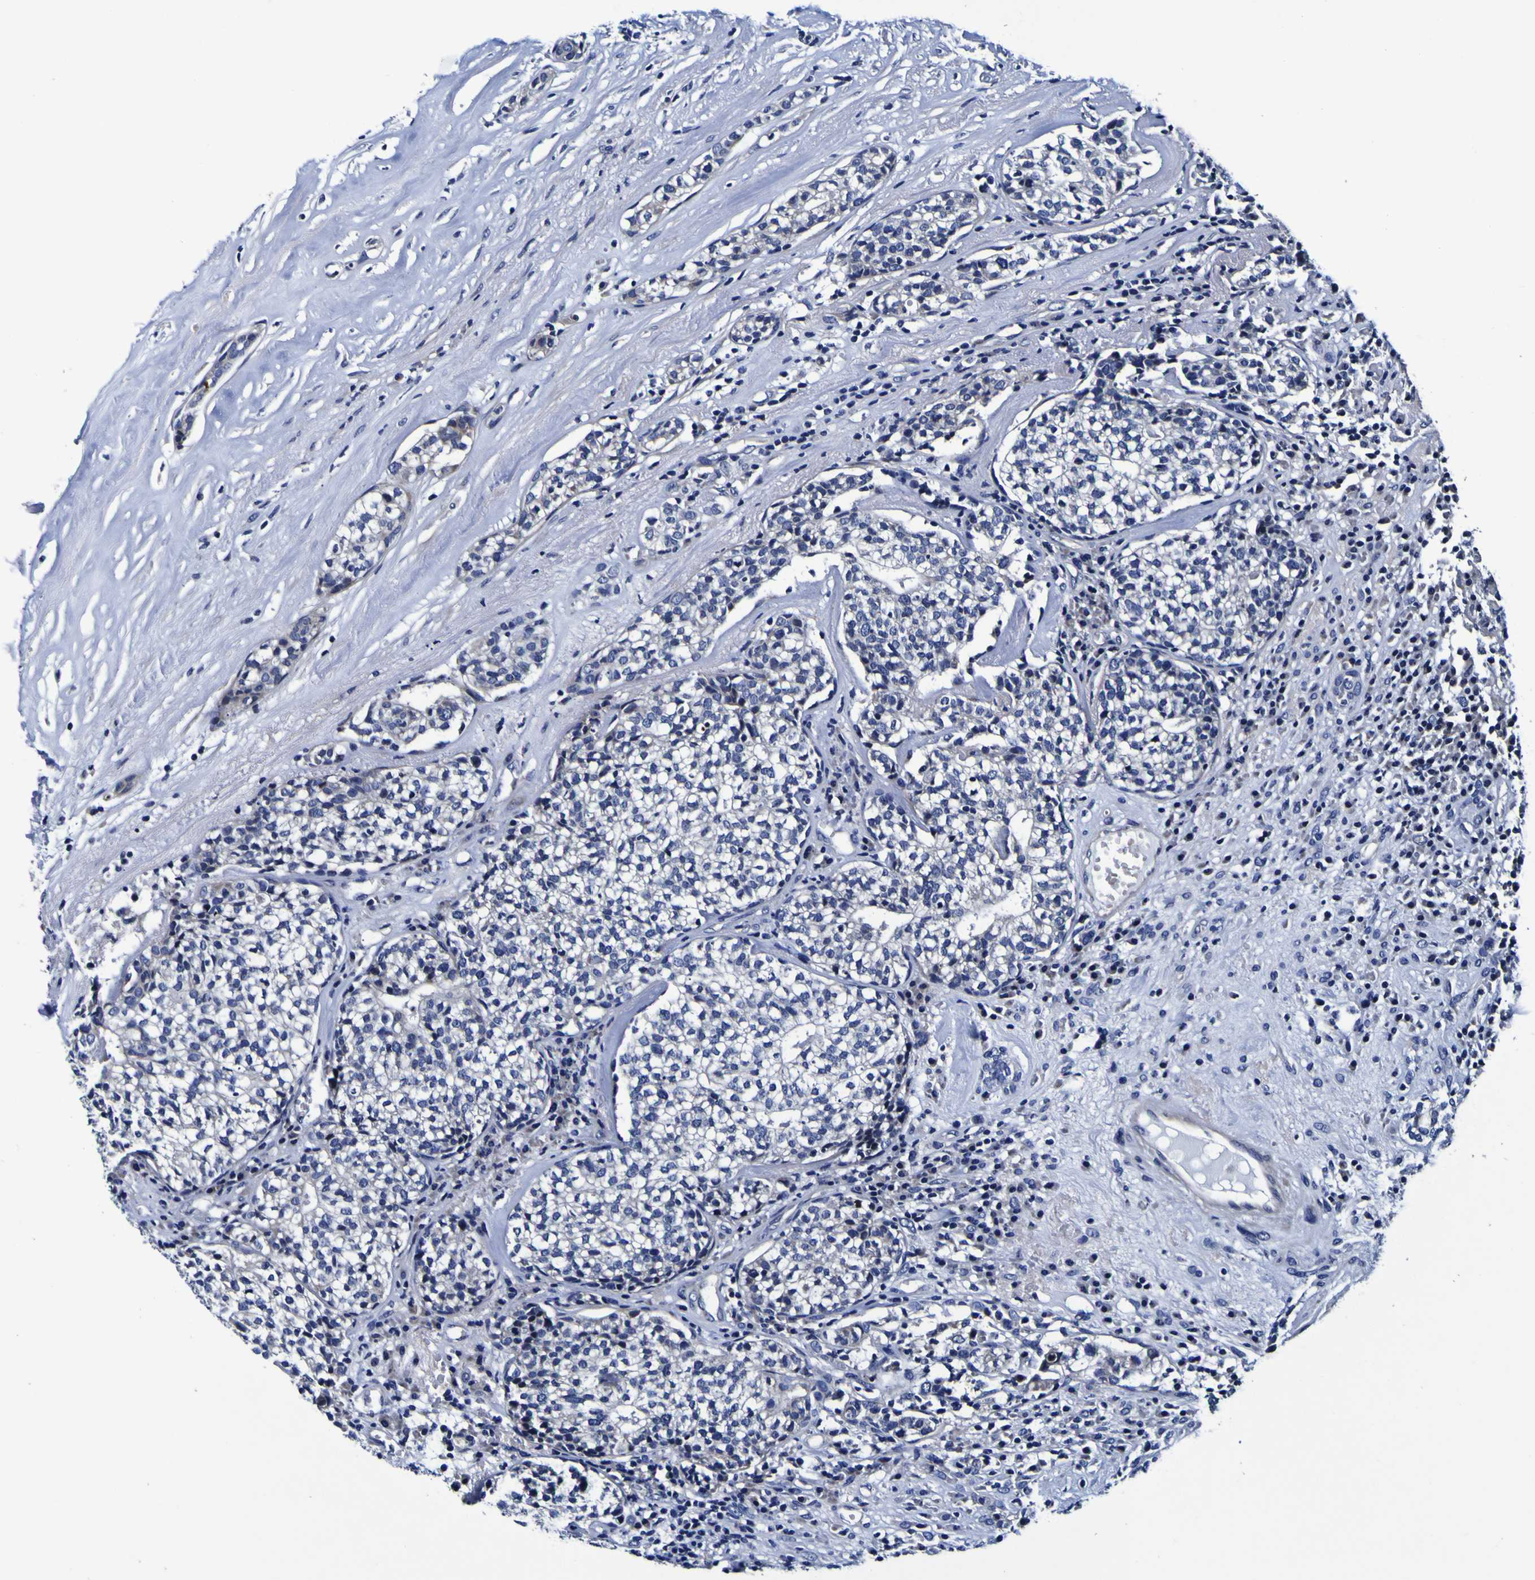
{"staining": {"intensity": "negative", "quantity": "none", "location": "none"}, "tissue": "head and neck cancer", "cell_type": "Tumor cells", "image_type": "cancer", "snomed": [{"axis": "morphology", "description": "Adenocarcinoma, NOS"}, {"axis": "topography", "description": "Salivary gland"}, {"axis": "topography", "description": "Head-Neck"}], "caption": "Immunohistochemistry (IHC) of head and neck cancer (adenocarcinoma) demonstrates no positivity in tumor cells. (DAB immunohistochemistry (IHC), high magnification).", "gene": "PDLIM4", "patient": {"sex": "female", "age": 65}}